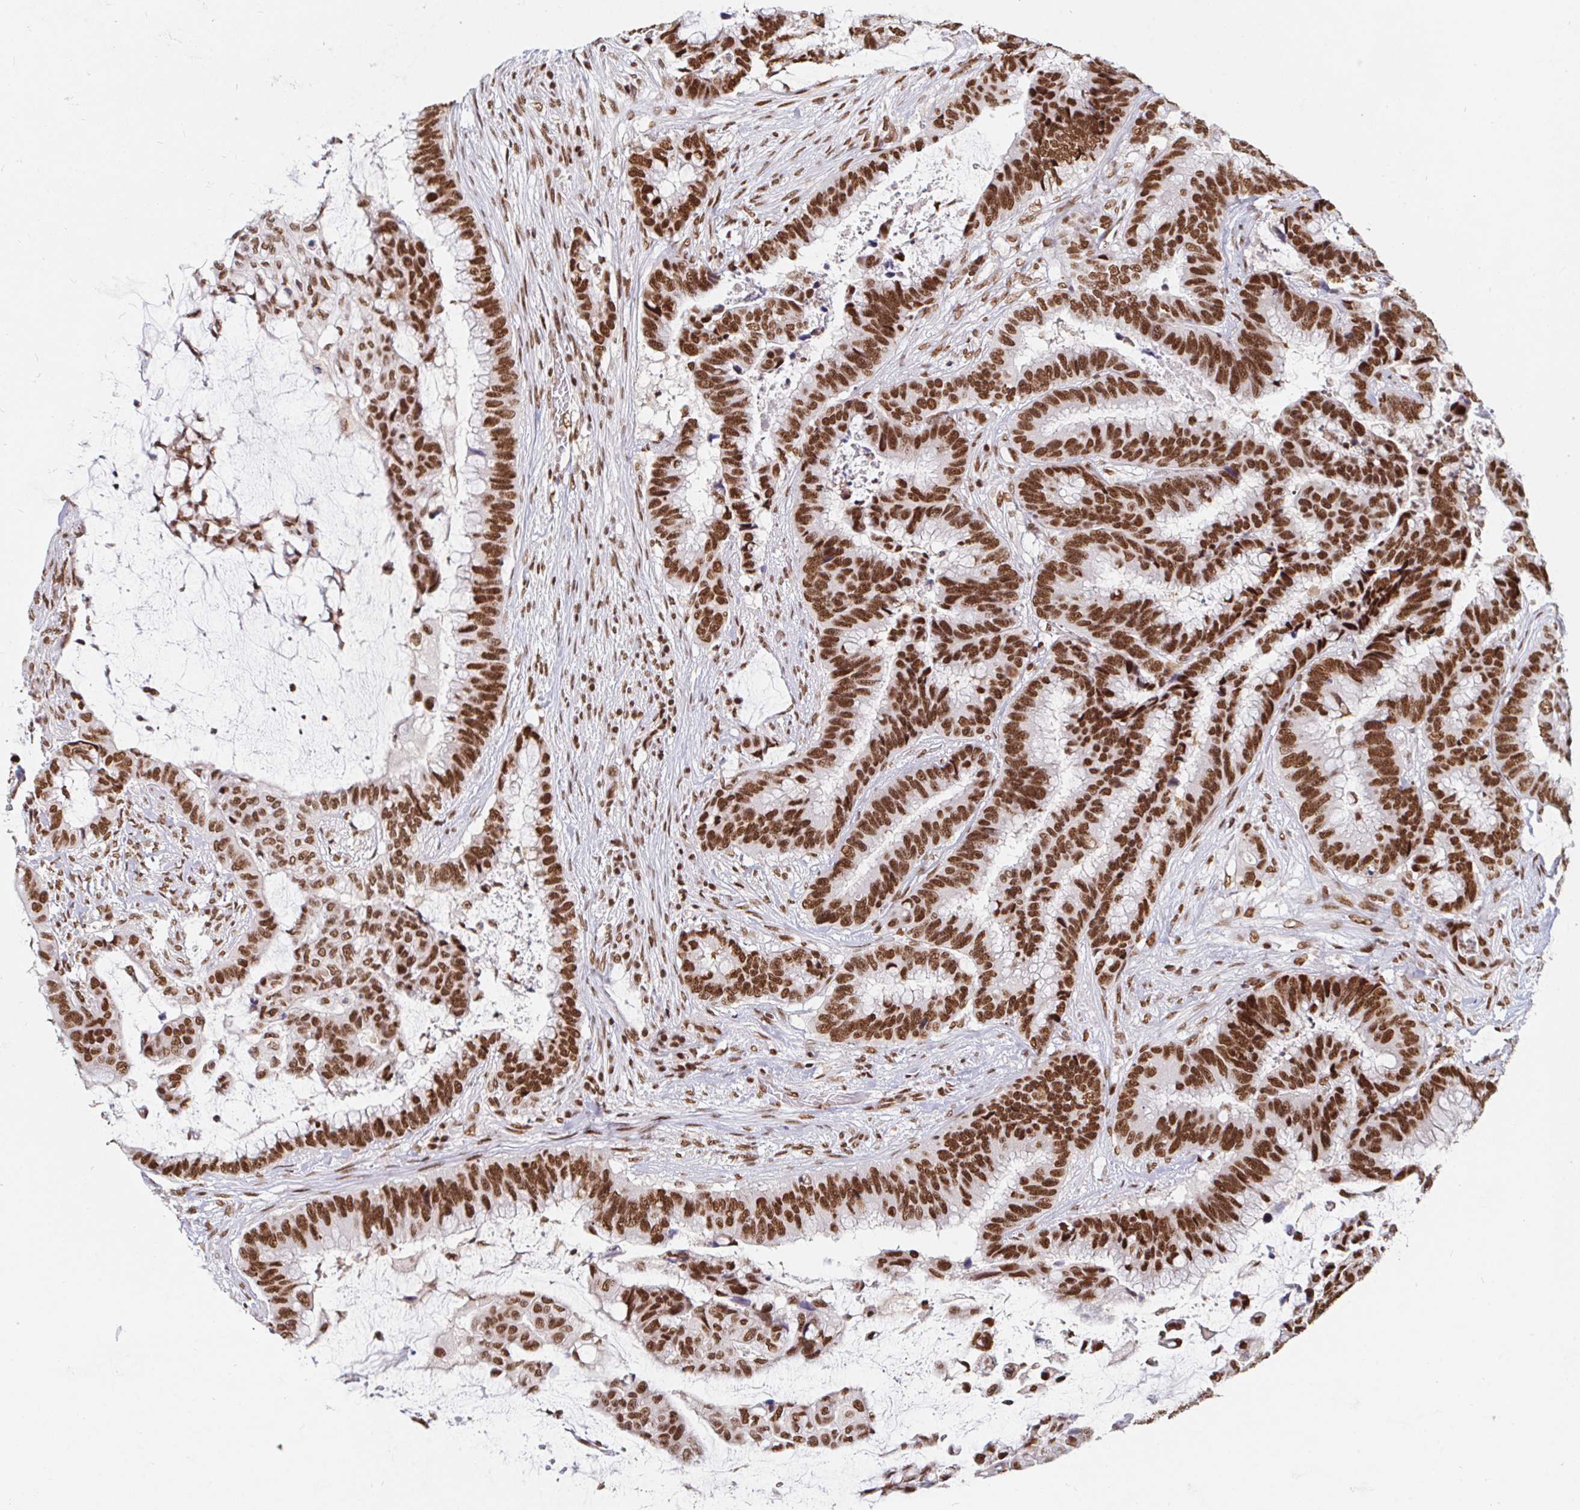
{"staining": {"intensity": "strong", "quantity": ">75%", "location": "nuclear"}, "tissue": "colorectal cancer", "cell_type": "Tumor cells", "image_type": "cancer", "snomed": [{"axis": "morphology", "description": "Adenocarcinoma, NOS"}, {"axis": "topography", "description": "Rectum"}], "caption": "Immunohistochemistry micrograph of colorectal adenocarcinoma stained for a protein (brown), which demonstrates high levels of strong nuclear expression in about >75% of tumor cells.", "gene": "RBMX", "patient": {"sex": "female", "age": 59}}